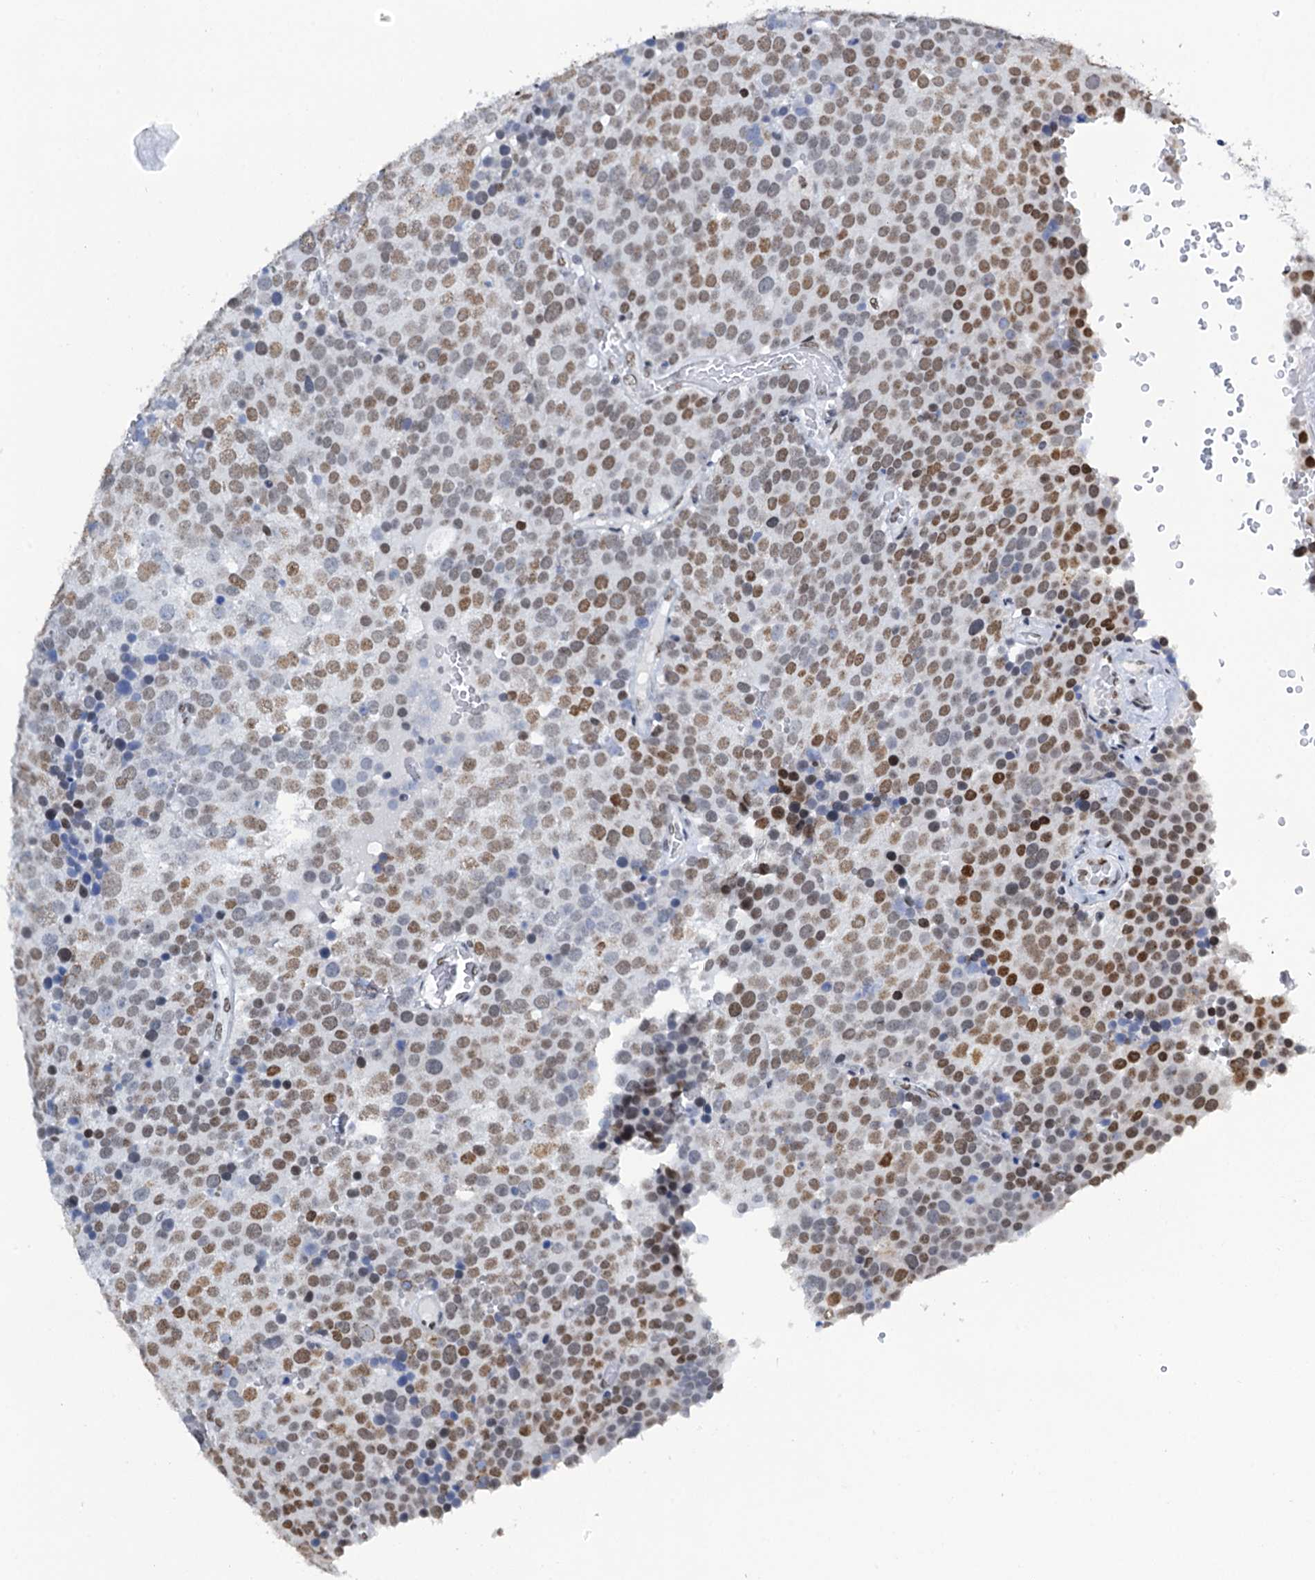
{"staining": {"intensity": "moderate", "quantity": "25%-75%", "location": "nuclear"}, "tissue": "testis cancer", "cell_type": "Tumor cells", "image_type": "cancer", "snomed": [{"axis": "morphology", "description": "Seminoma, NOS"}, {"axis": "topography", "description": "Testis"}], "caption": "Protein expression analysis of human testis cancer reveals moderate nuclear staining in about 25%-75% of tumor cells.", "gene": "SLTM", "patient": {"sex": "male", "age": 71}}